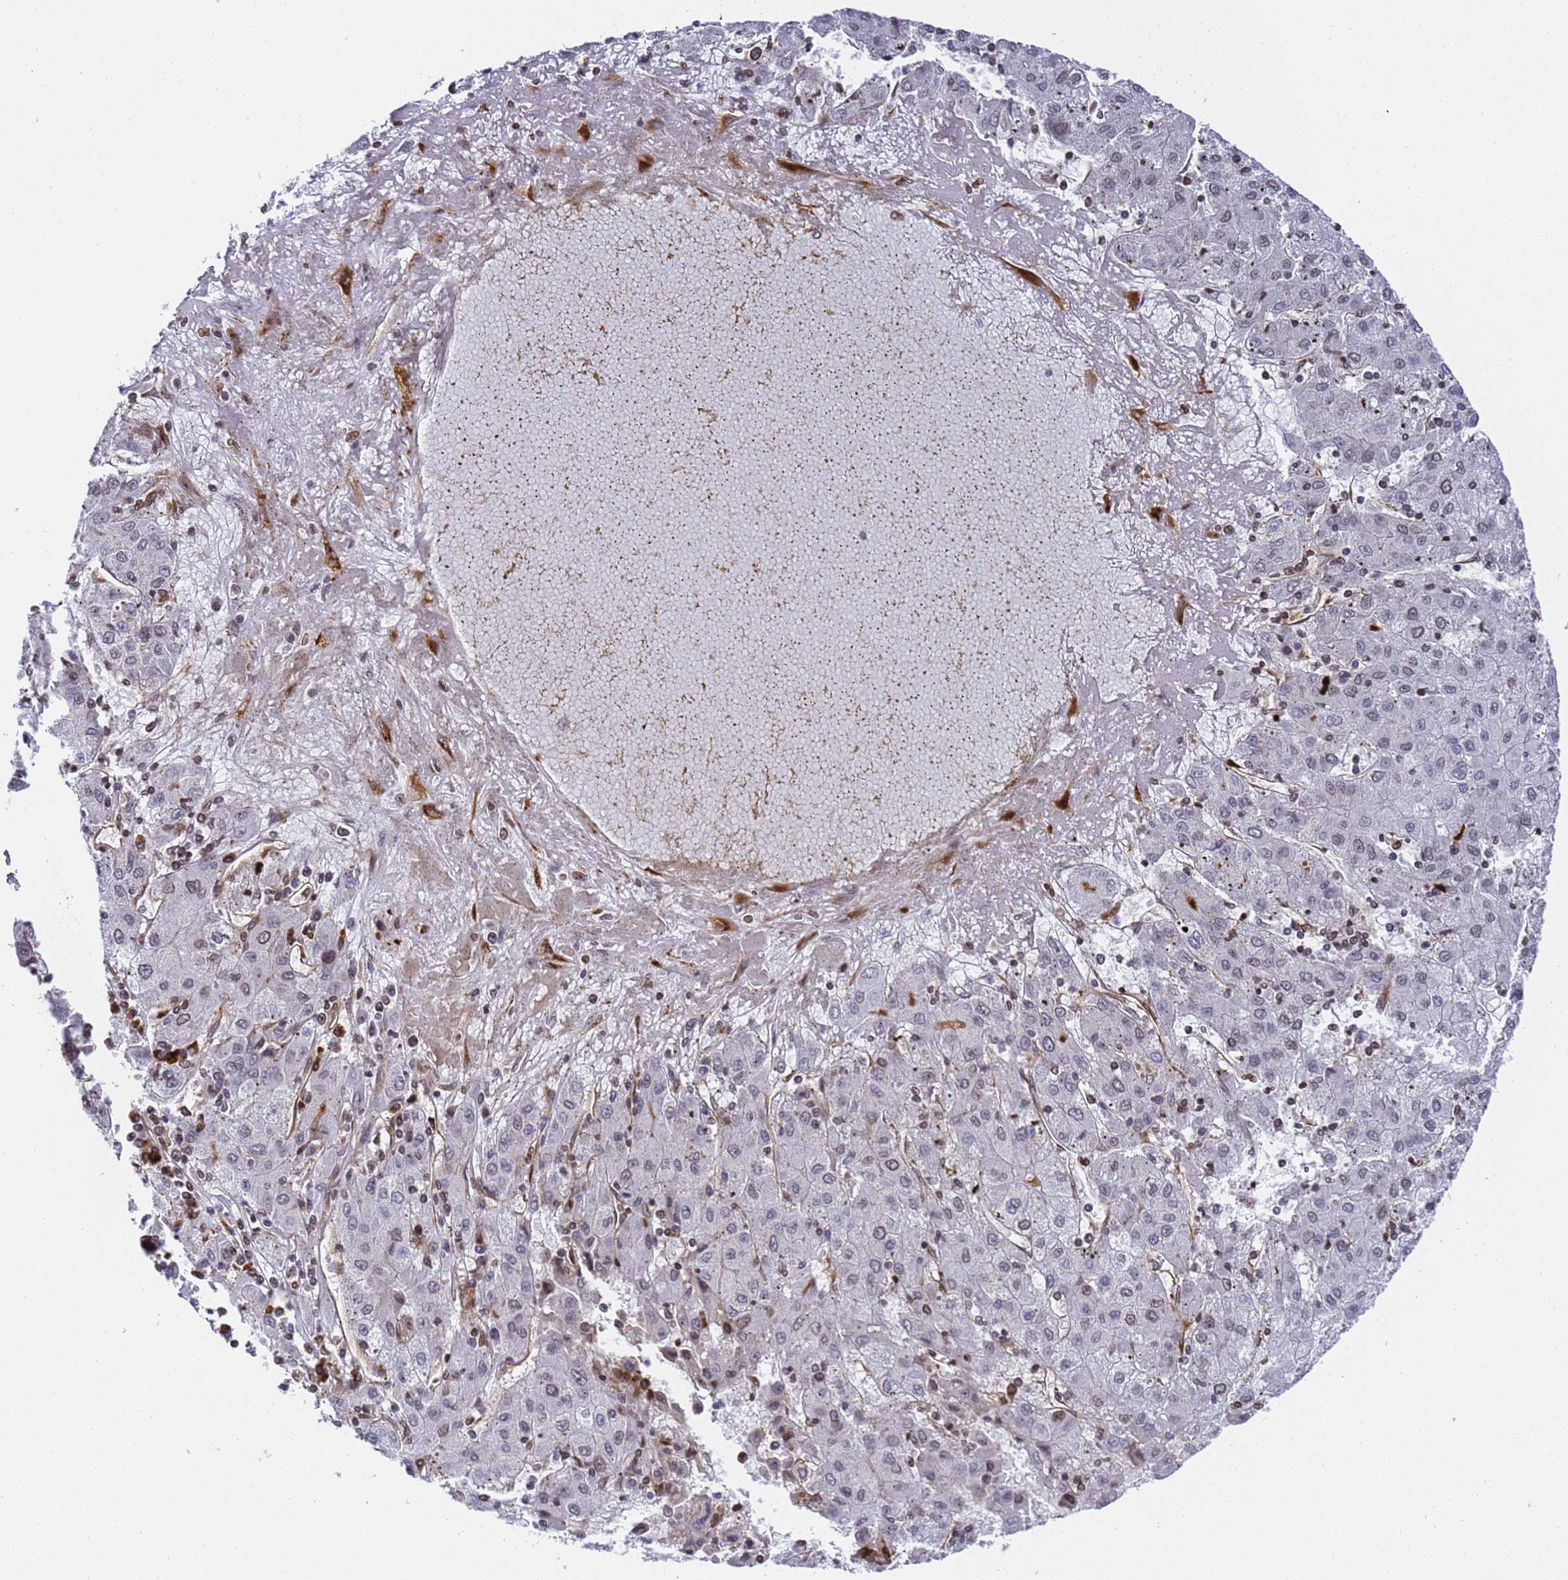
{"staining": {"intensity": "weak", "quantity": "<25%", "location": "nuclear"}, "tissue": "liver cancer", "cell_type": "Tumor cells", "image_type": "cancer", "snomed": [{"axis": "morphology", "description": "Carcinoma, Hepatocellular, NOS"}, {"axis": "topography", "description": "Liver"}], "caption": "Protein analysis of liver cancer (hepatocellular carcinoma) demonstrates no significant staining in tumor cells. Nuclei are stained in blue.", "gene": "IGFBP7", "patient": {"sex": "male", "age": 72}}